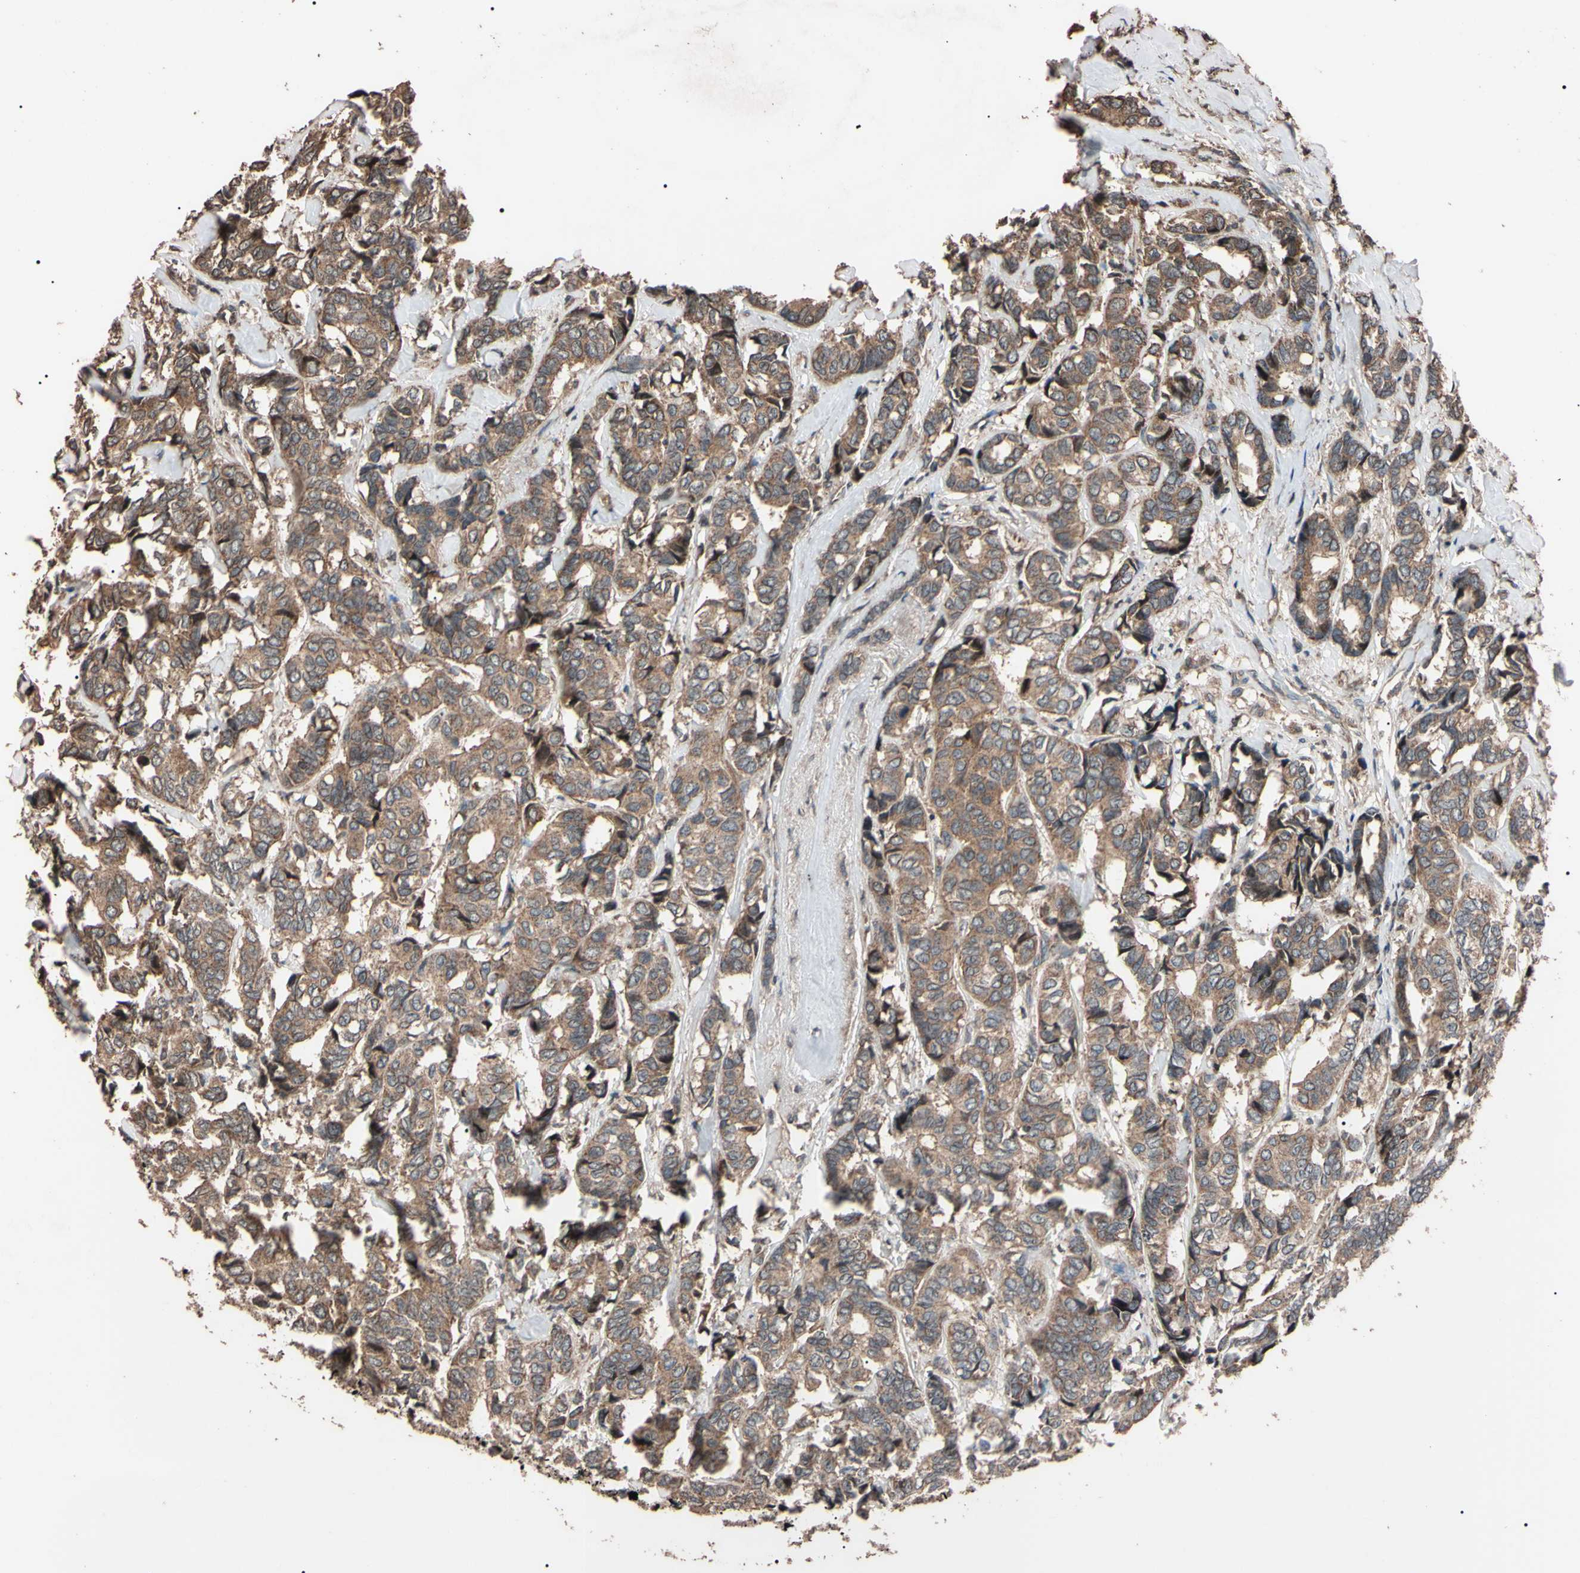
{"staining": {"intensity": "moderate", "quantity": ">75%", "location": "cytoplasmic/membranous"}, "tissue": "breast cancer", "cell_type": "Tumor cells", "image_type": "cancer", "snomed": [{"axis": "morphology", "description": "Duct carcinoma"}, {"axis": "topography", "description": "Breast"}], "caption": "Tumor cells reveal moderate cytoplasmic/membranous staining in approximately >75% of cells in invasive ductal carcinoma (breast). The protein of interest is shown in brown color, while the nuclei are stained blue.", "gene": "TNFRSF1A", "patient": {"sex": "female", "age": 87}}